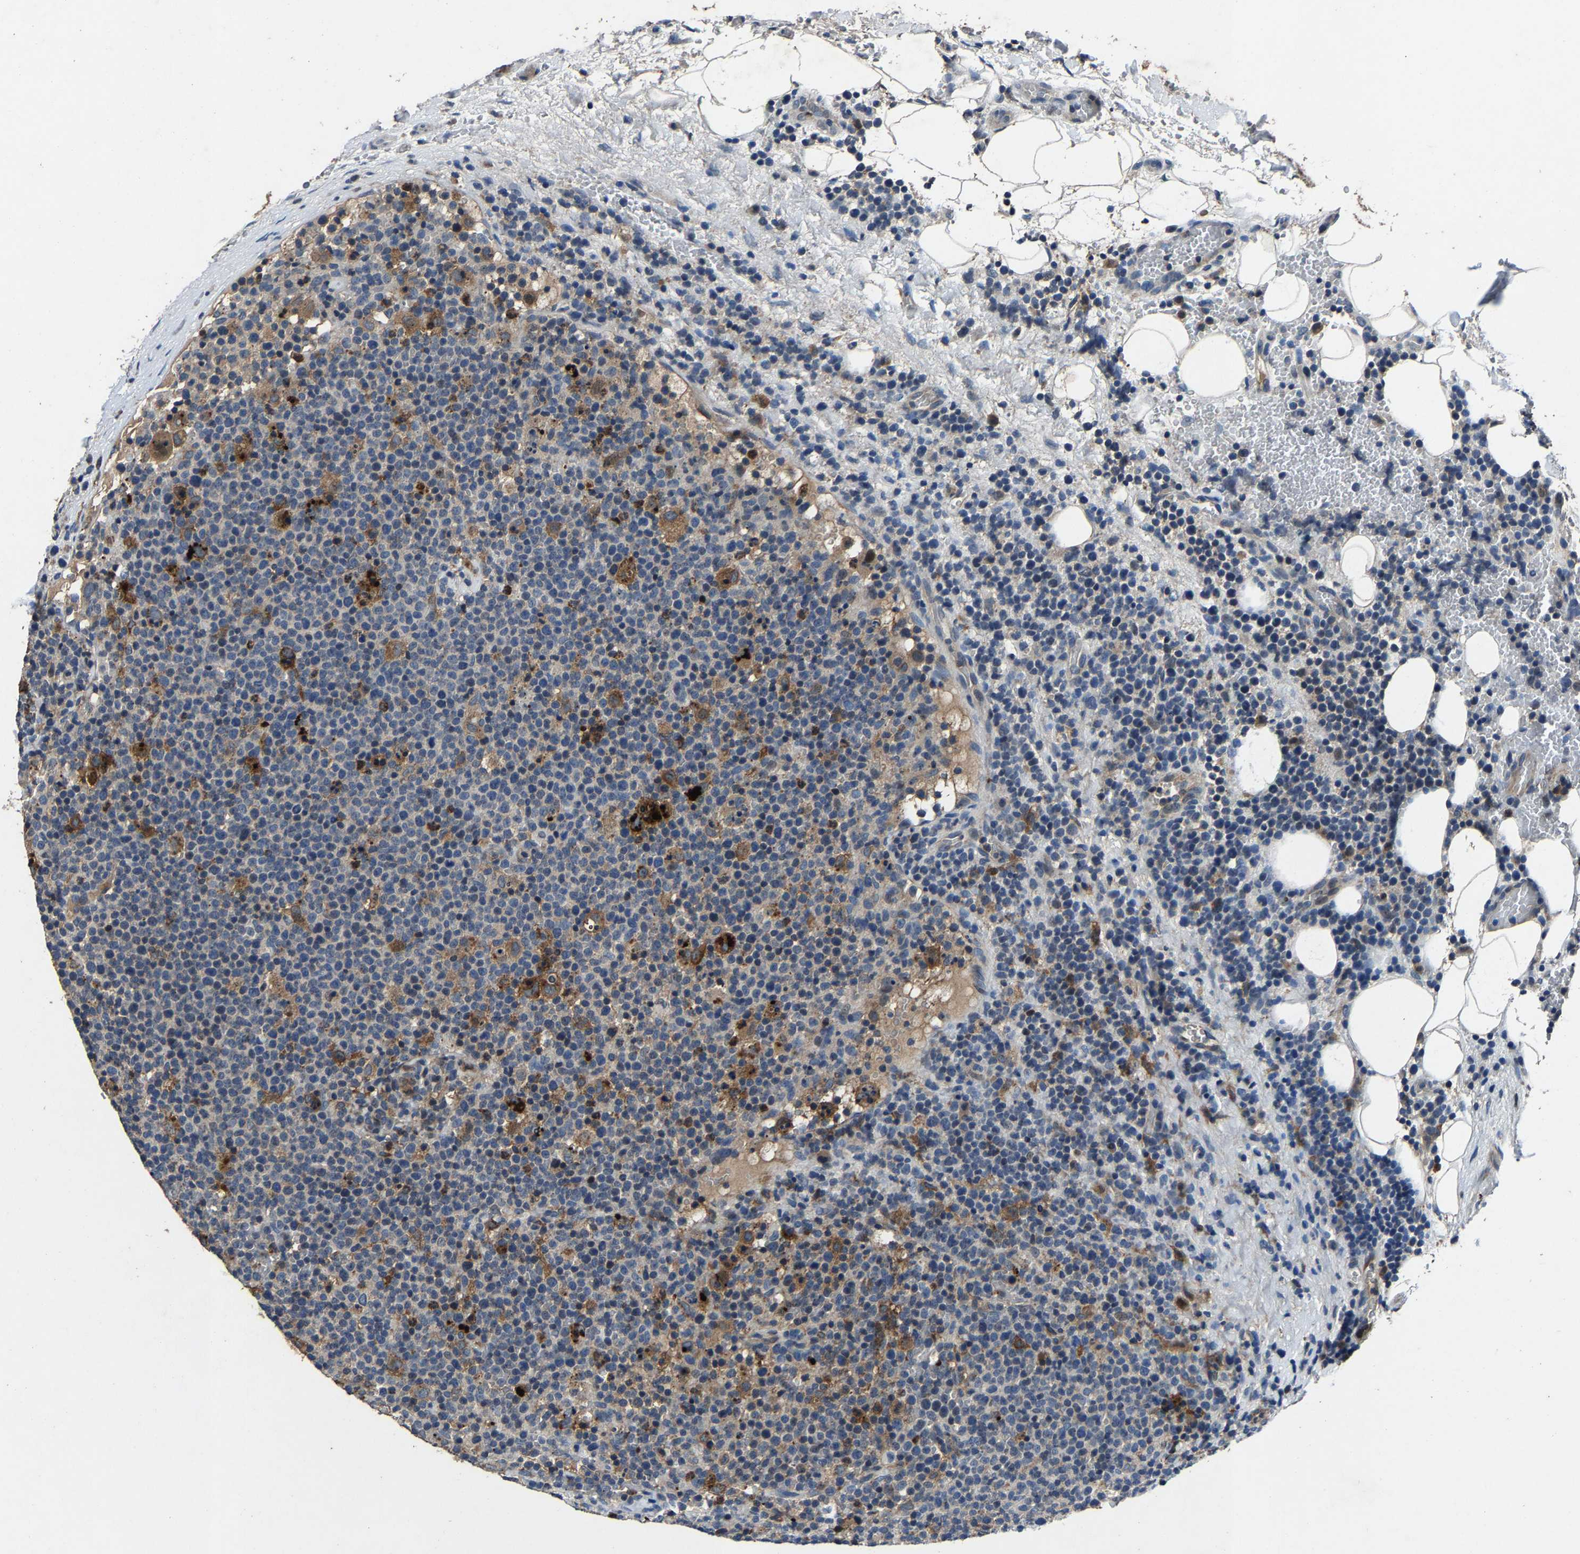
{"staining": {"intensity": "moderate", "quantity": "<25%", "location": "cytoplasmic/membranous"}, "tissue": "lymphoma", "cell_type": "Tumor cells", "image_type": "cancer", "snomed": [{"axis": "morphology", "description": "Malignant lymphoma, non-Hodgkin's type, High grade"}, {"axis": "topography", "description": "Lymph node"}], "caption": "Brown immunohistochemical staining in human malignant lymphoma, non-Hodgkin's type (high-grade) displays moderate cytoplasmic/membranous expression in about <25% of tumor cells. (Stains: DAB (3,3'-diaminobenzidine) in brown, nuclei in blue, Microscopy: brightfield microscopy at high magnification).", "gene": "PCNX2", "patient": {"sex": "male", "age": 61}}